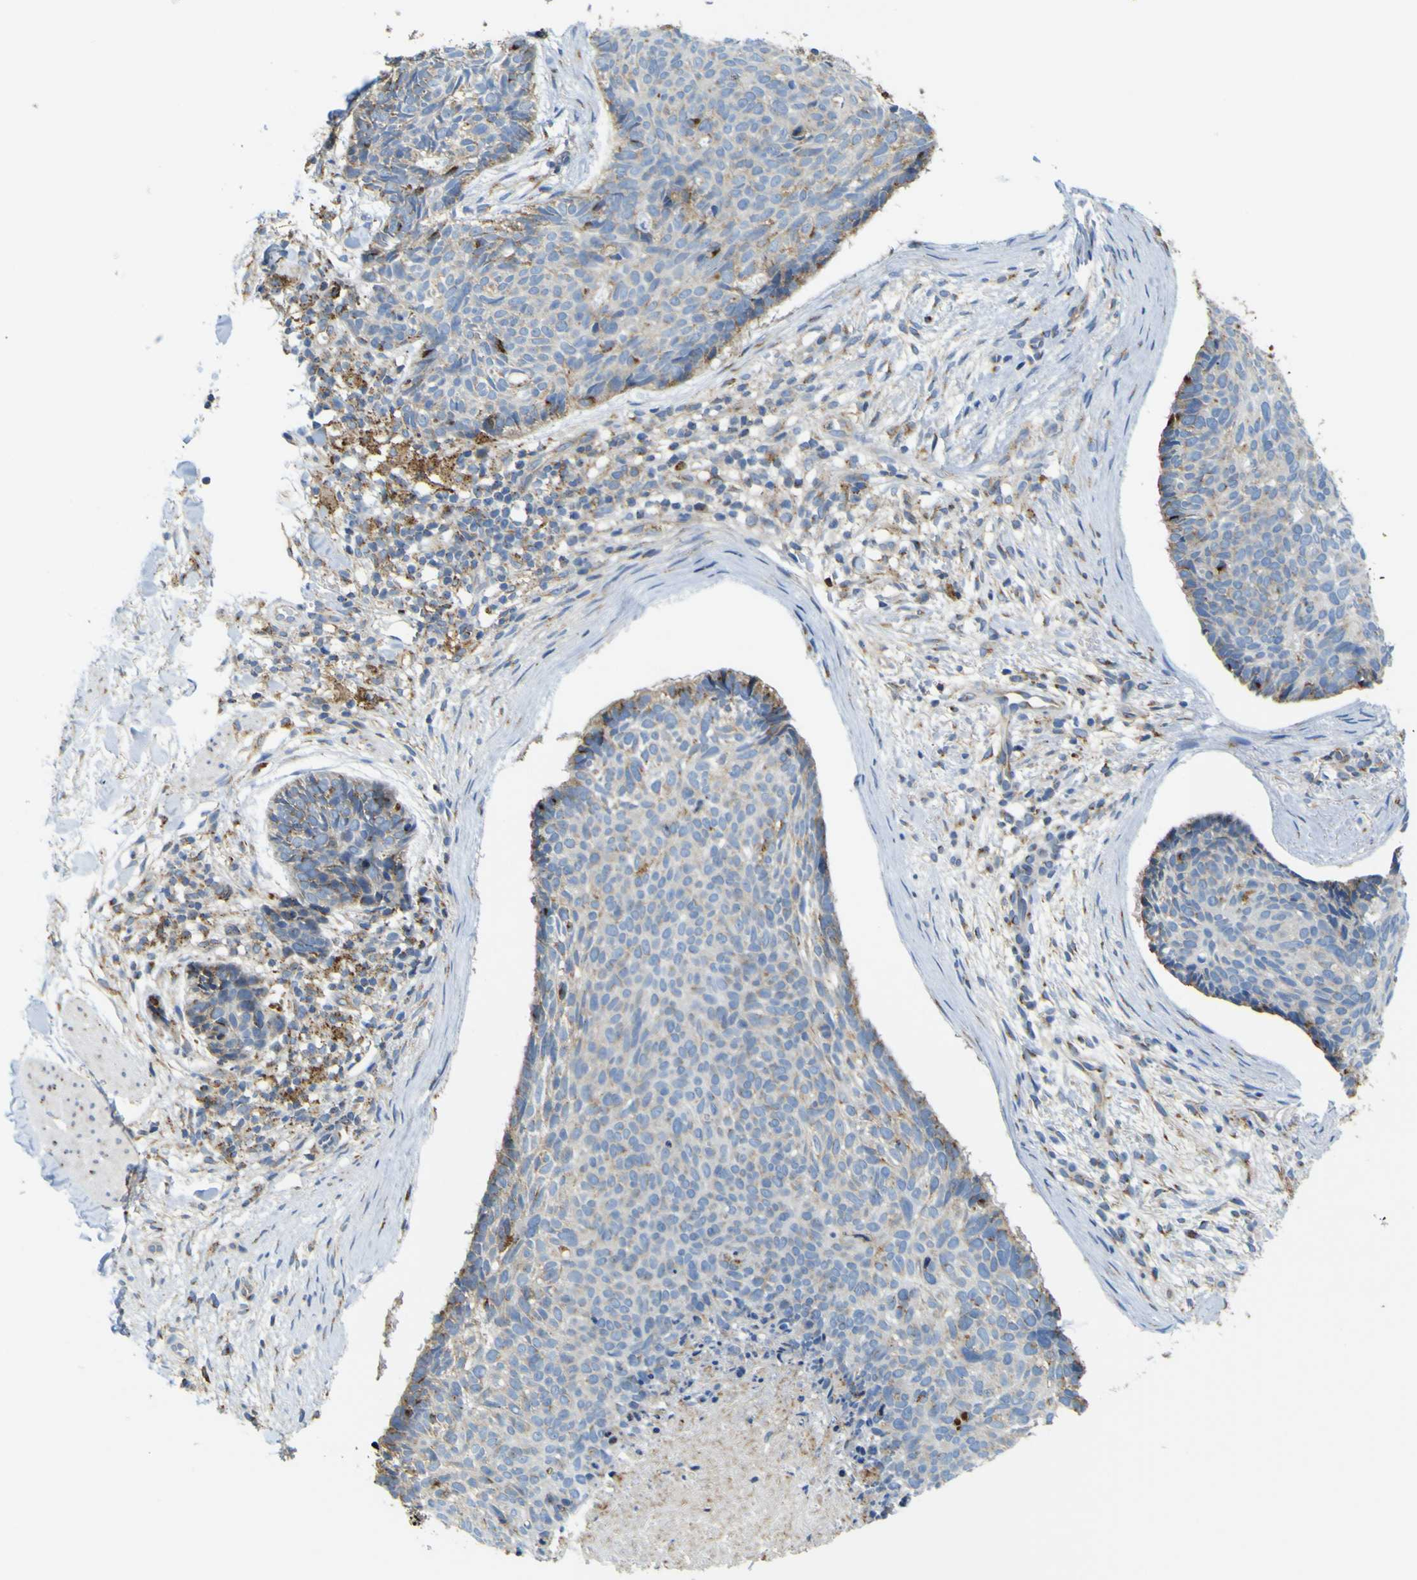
{"staining": {"intensity": "weak", "quantity": "<25%", "location": "cytoplasmic/membranous"}, "tissue": "skin cancer", "cell_type": "Tumor cells", "image_type": "cancer", "snomed": [{"axis": "morphology", "description": "Normal tissue, NOS"}, {"axis": "morphology", "description": "Basal cell carcinoma"}, {"axis": "topography", "description": "Skin"}], "caption": "The immunohistochemistry micrograph has no significant positivity in tumor cells of skin cancer tissue.", "gene": "IGF2R", "patient": {"sex": "female", "age": 56}}